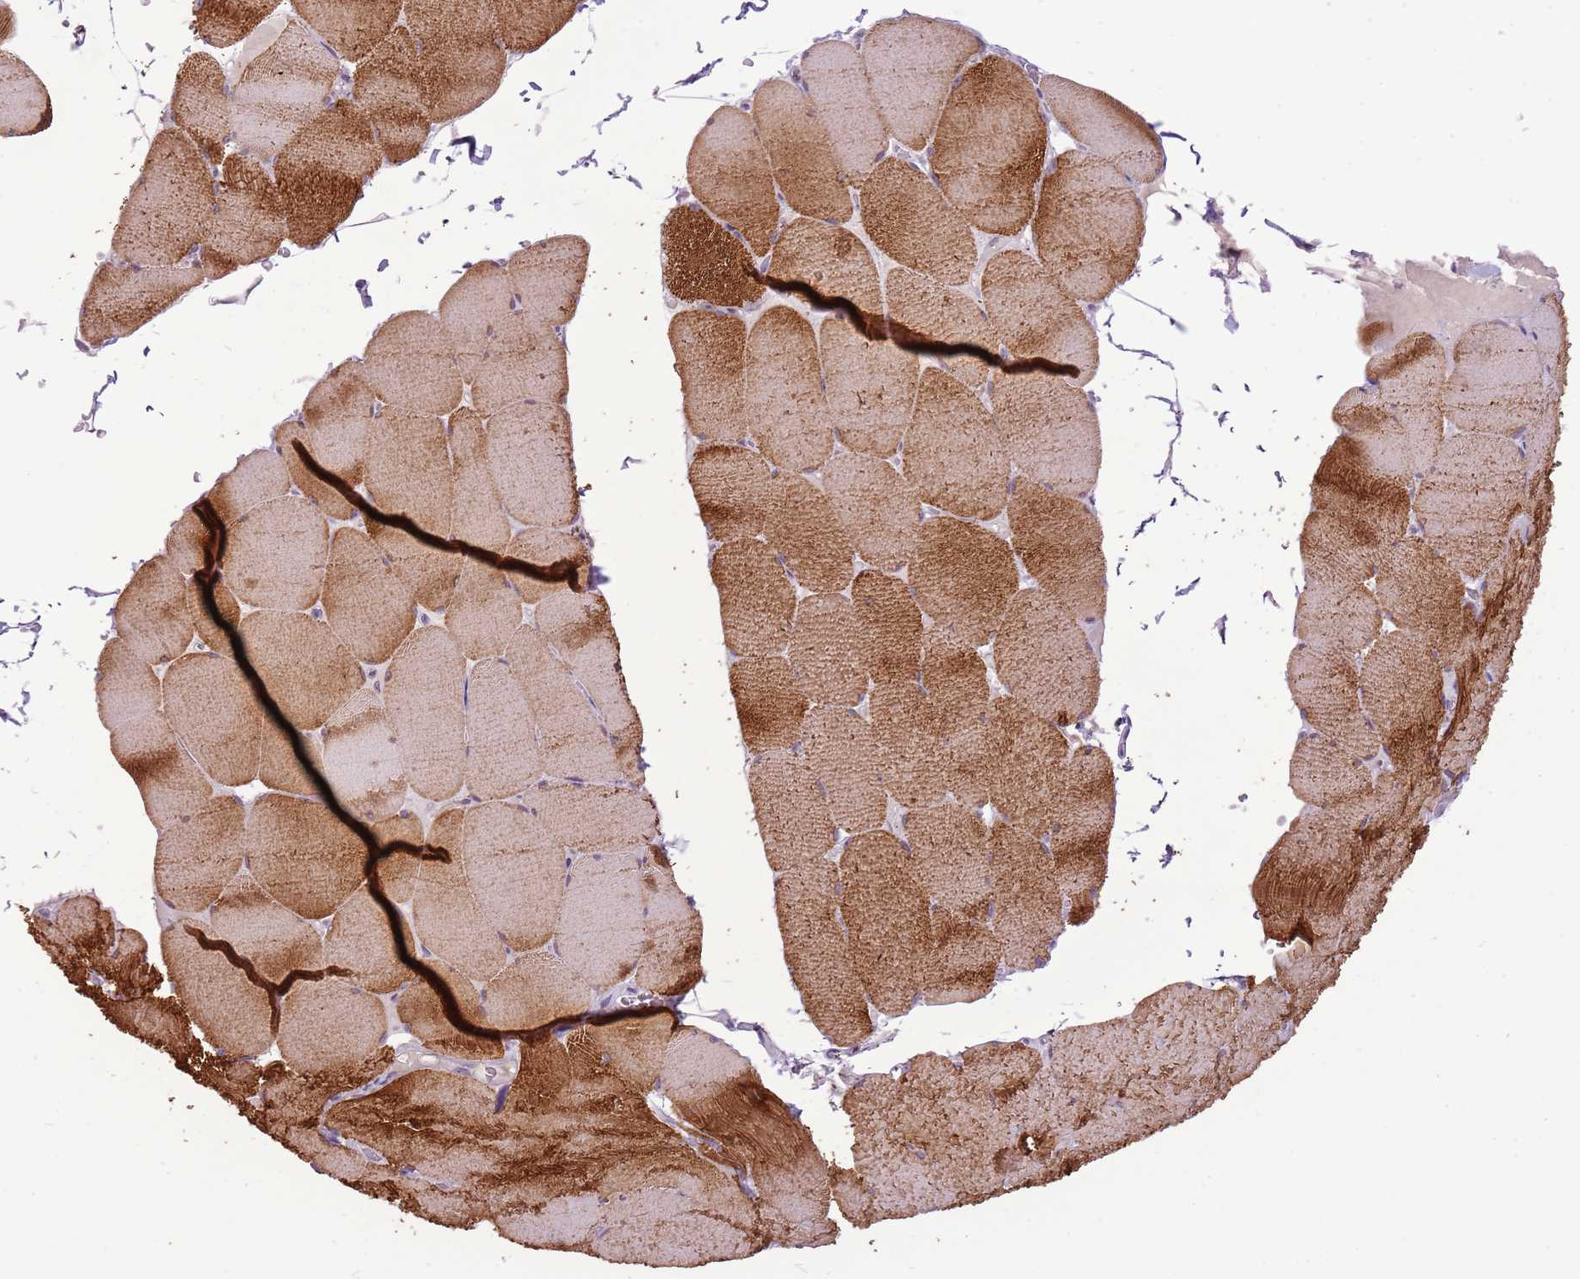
{"staining": {"intensity": "strong", "quantity": ">75%", "location": "cytoplasmic/membranous"}, "tissue": "skeletal muscle", "cell_type": "Myocytes", "image_type": "normal", "snomed": [{"axis": "morphology", "description": "Normal tissue, NOS"}, {"axis": "topography", "description": "Skeletal muscle"}, {"axis": "topography", "description": "Head-Neck"}], "caption": "Benign skeletal muscle exhibits strong cytoplasmic/membranous staining in about >75% of myocytes, visualized by immunohistochemistry. The protein is shown in brown color, while the nuclei are stained blue.", "gene": "FAM120C", "patient": {"sex": "male", "age": 66}}